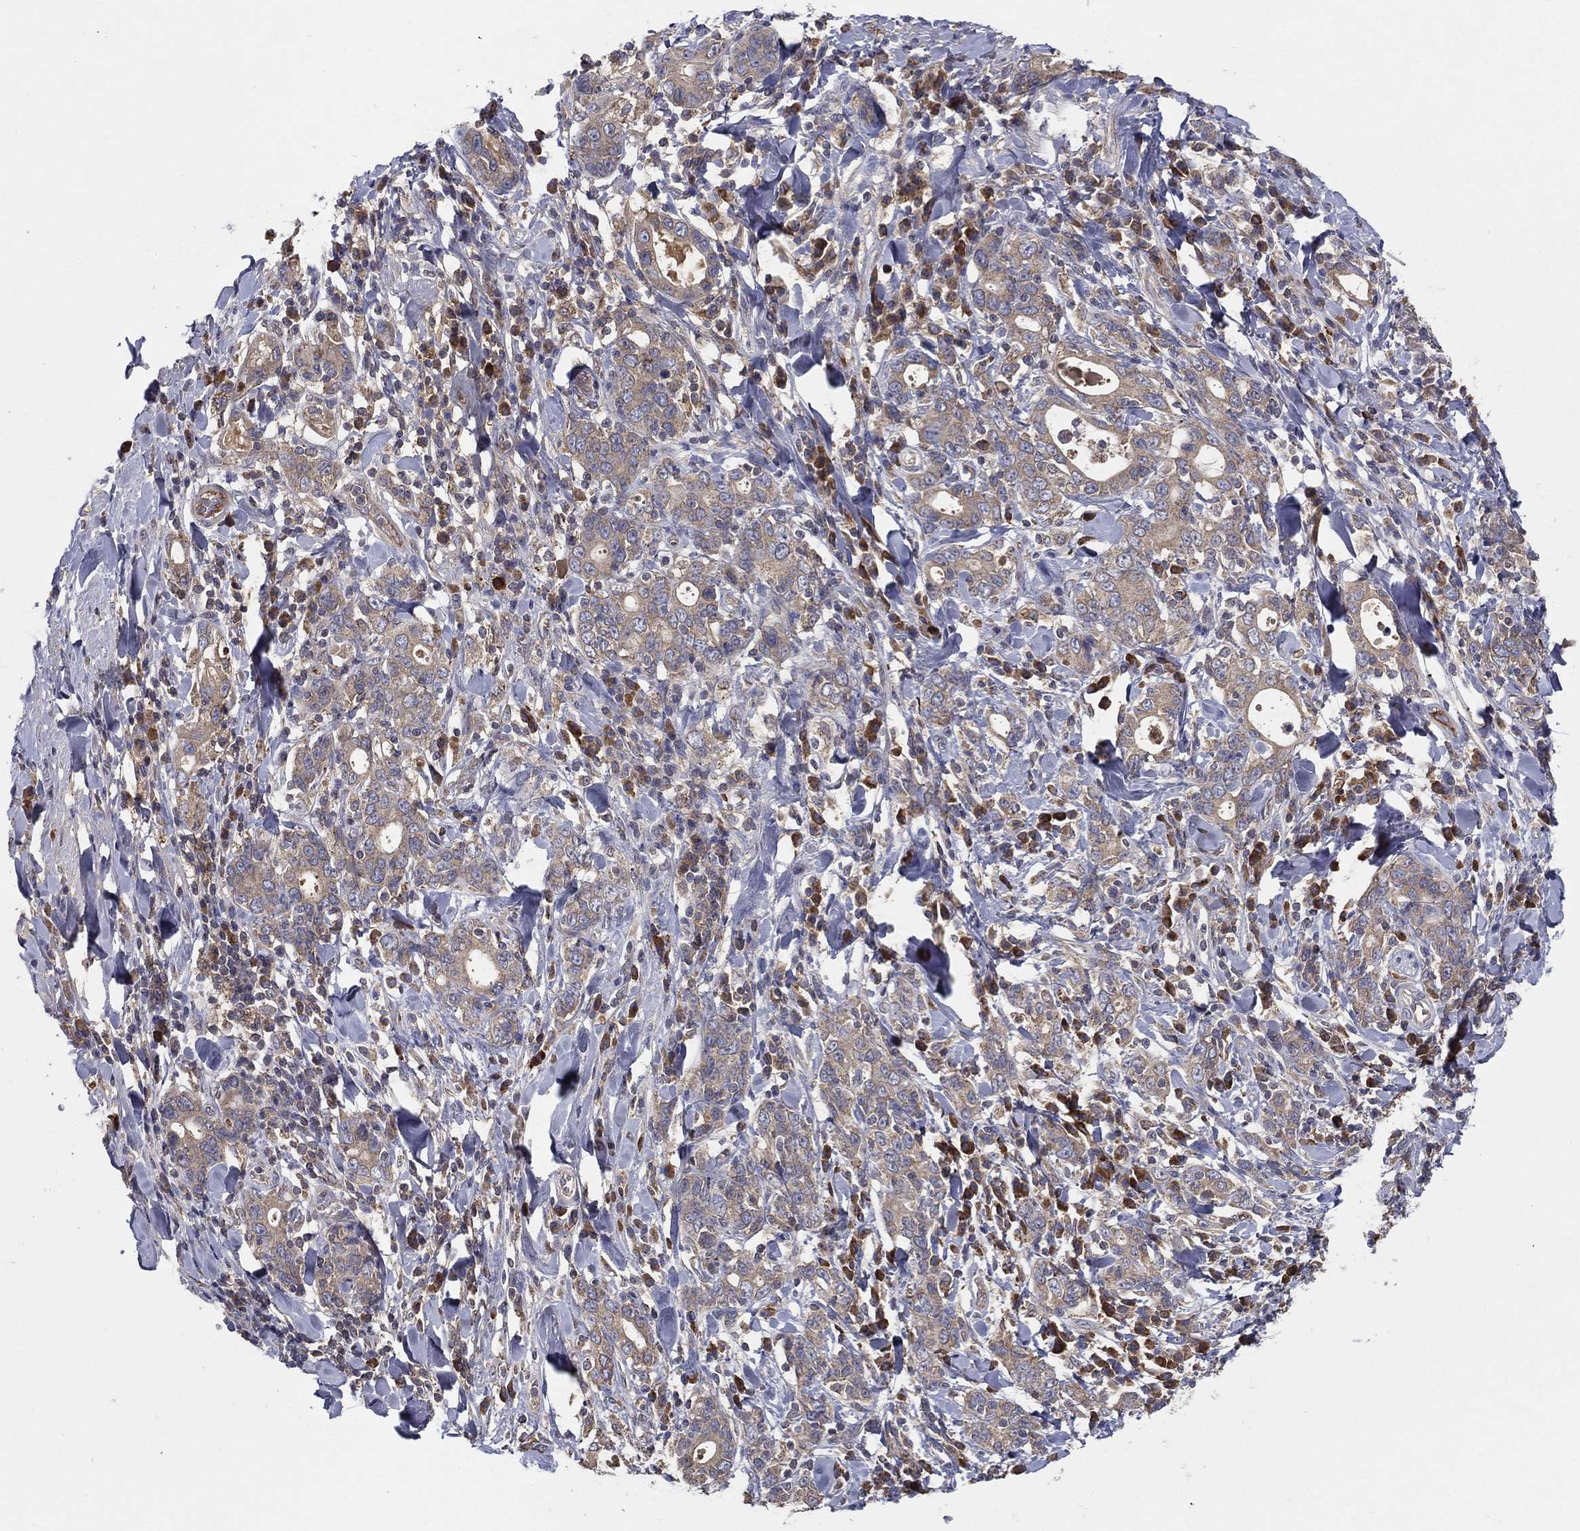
{"staining": {"intensity": "weak", "quantity": "25%-75%", "location": "cytoplasmic/membranous"}, "tissue": "stomach cancer", "cell_type": "Tumor cells", "image_type": "cancer", "snomed": [{"axis": "morphology", "description": "Adenocarcinoma, NOS"}, {"axis": "topography", "description": "Stomach"}], "caption": "Immunohistochemistry (IHC) of human stomach cancer (adenocarcinoma) demonstrates low levels of weak cytoplasmic/membranous staining in approximately 25%-75% of tumor cells. (DAB (3,3'-diaminobenzidine) = brown stain, brightfield microscopy at high magnification).", "gene": "MT-ND1", "patient": {"sex": "male", "age": 79}}